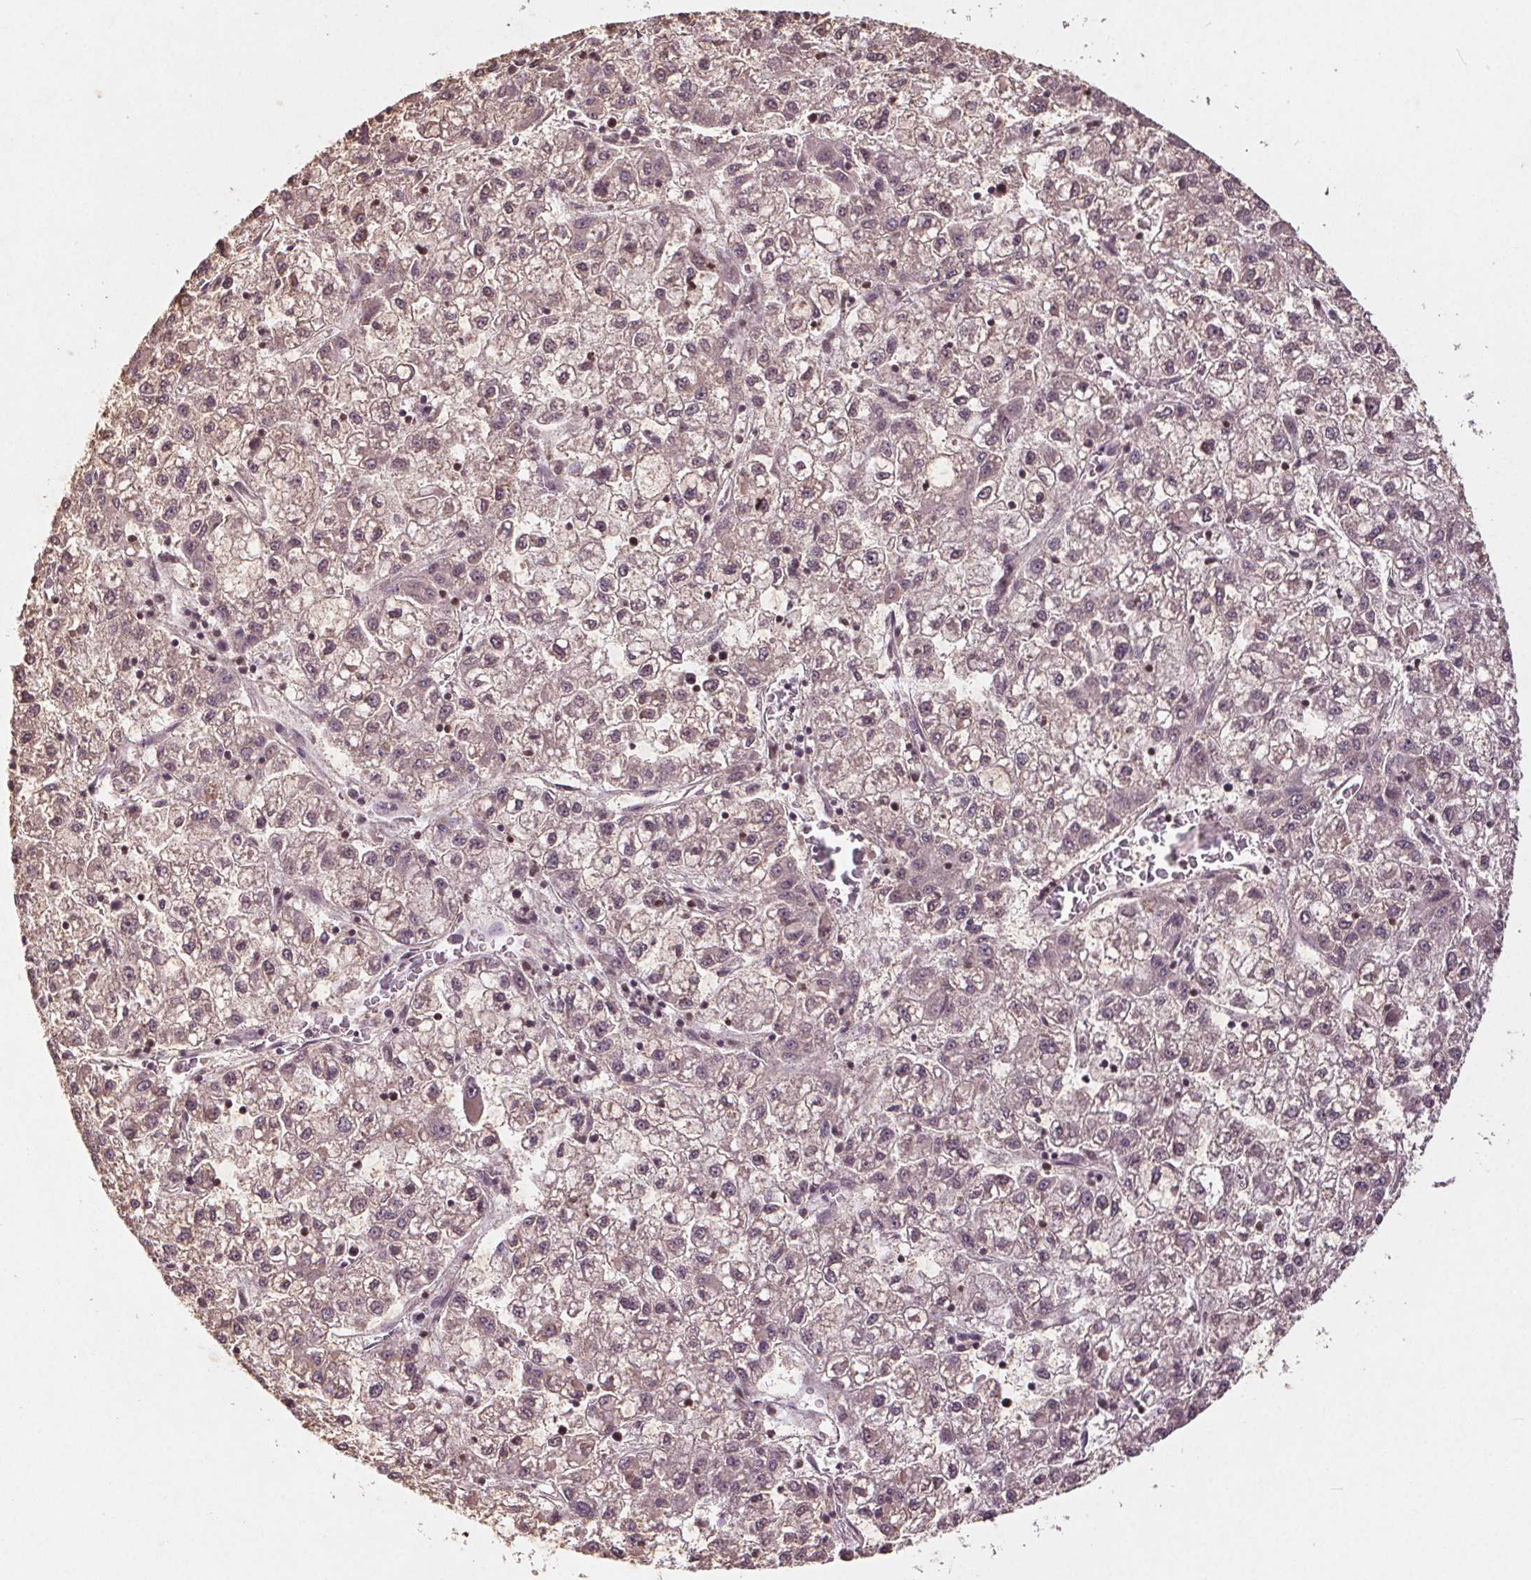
{"staining": {"intensity": "weak", "quantity": "<25%", "location": "nuclear"}, "tissue": "liver cancer", "cell_type": "Tumor cells", "image_type": "cancer", "snomed": [{"axis": "morphology", "description": "Carcinoma, Hepatocellular, NOS"}, {"axis": "topography", "description": "Liver"}], "caption": "Immunohistochemical staining of hepatocellular carcinoma (liver) displays no significant expression in tumor cells. (DAB (3,3'-diaminobenzidine) immunohistochemistry visualized using brightfield microscopy, high magnification).", "gene": "DNMT3B", "patient": {"sex": "male", "age": 40}}